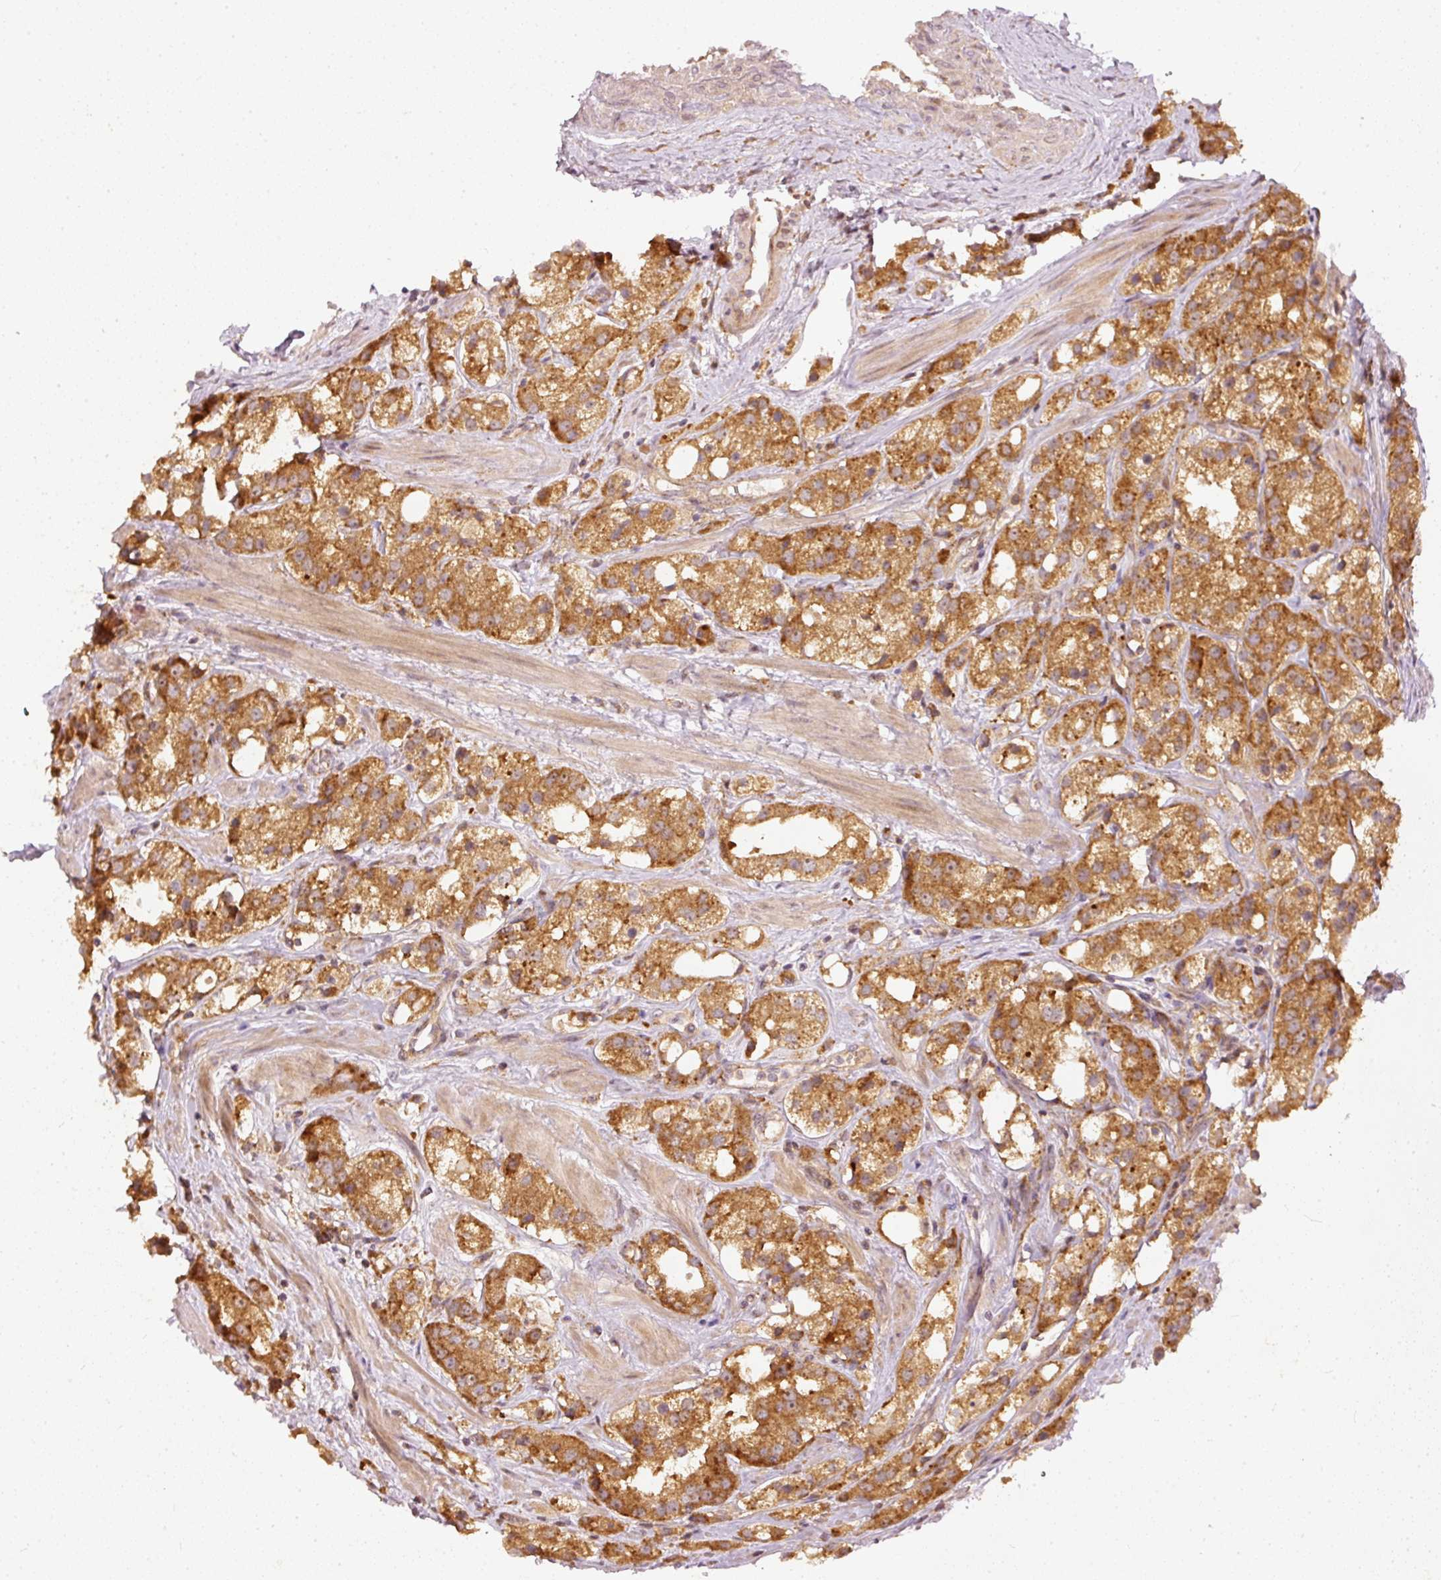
{"staining": {"intensity": "strong", "quantity": ">75%", "location": "cytoplasmic/membranous"}, "tissue": "prostate cancer", "cell_type": "Tumor cells", "image_type": "cancer", "snomed": [{"axis": "morphology", "description": "Adenocarcinoma, NOS"}, {"axis": "topography", "description": "Prostate"}], "caption": "A histopathology image of adenocarcinoma (prostate) stained for a protein displays strong cytoplasmic/membranous brown staining in tumor cells.", "gene": "ZNF580", "patient": {"sex": "male", "age": 79}}